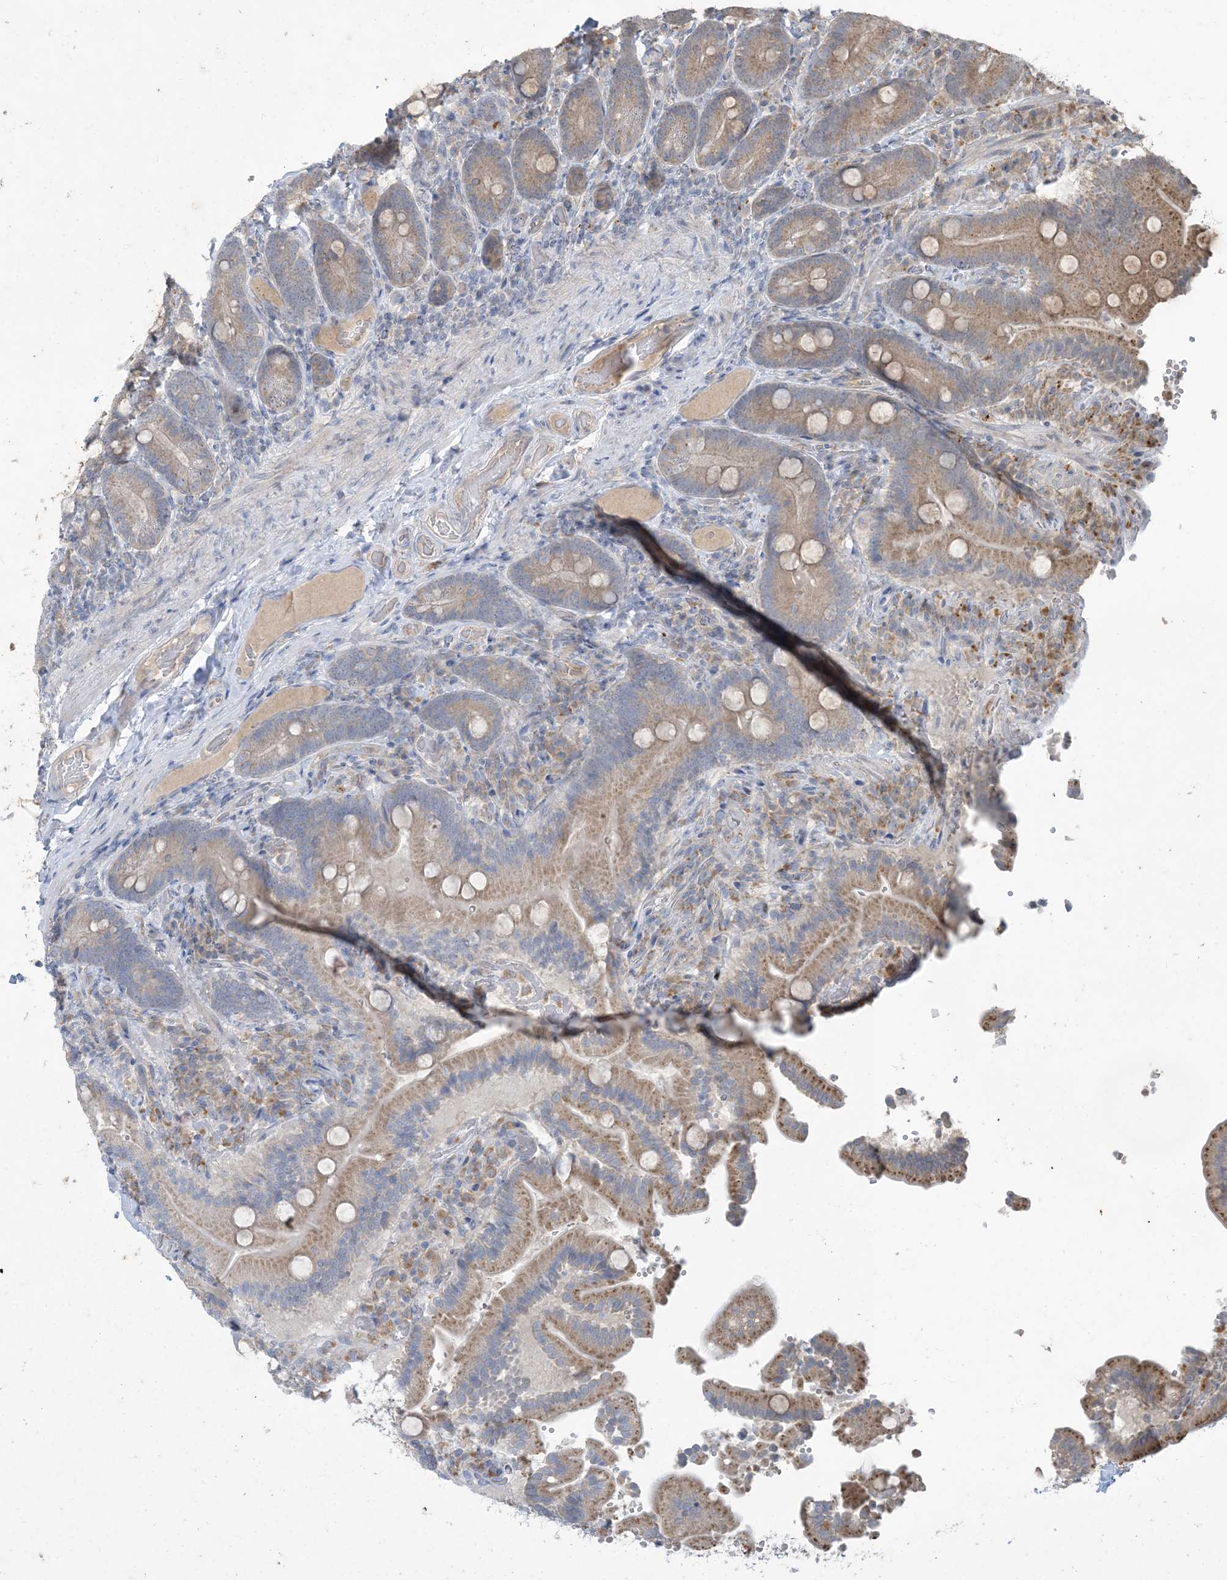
{"staining": {"intensity": "moderate", "quantity": "25%-75%", "location": "cytoplasmic/membranous"}, "tissue": "duodenum", "cell_type": "Glandular cells", "image_type": "normal", "snomed": [{"axis": "morphology", "description": "Normal tissue, NOS"}, {"axis": "topography", "description": "Duodenum"}], "caption": "Brown immunohistochemical staining in normal human duodenum shows moderate cytoplasmic/membranous expression in about 25%-75% of glandular cells.", "gene": "MRPS18A", "patient": {"sex": "female", "age": 62}}